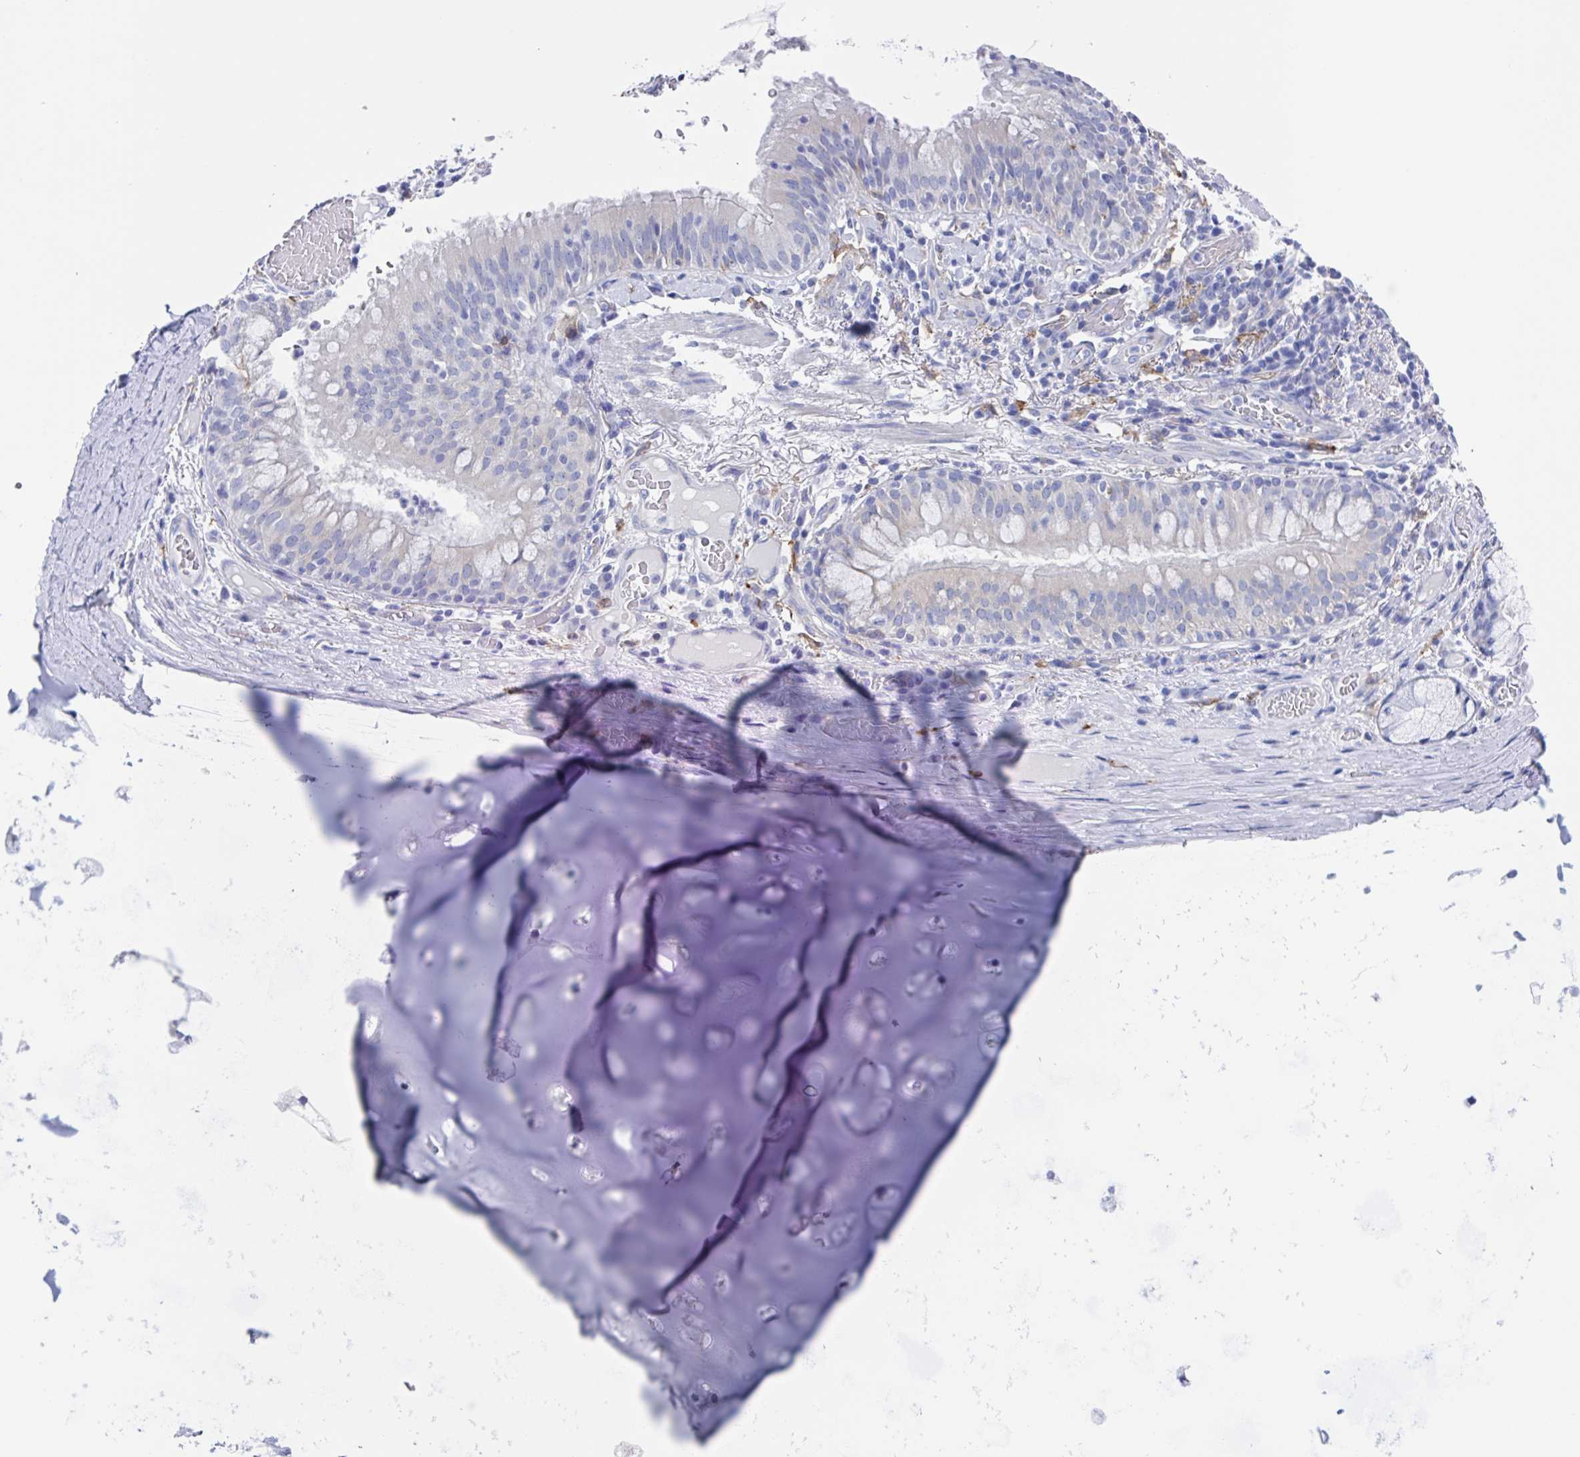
{"staining": {"intensity": "negative", "quantity": "none", "location": "none"}, "tissue": "adipose tissue", "cell_type": "Adipocytes", "image_type": "normal", "snomed": [{"axis": "morphology", "description": "Normal tissue, NOS"}, {"axis": "topography", "description": "Cartilage tissue"}, {"axis": "topography", "description": "Bronchus"}], "caption": "High power microscopy histopathology image of an IHC image of unremarkable adipose tissue, revealing no significant expression in adipocytes.", "gene": "FCGR3A", "patient": {"sex": "male", "age": 56}}